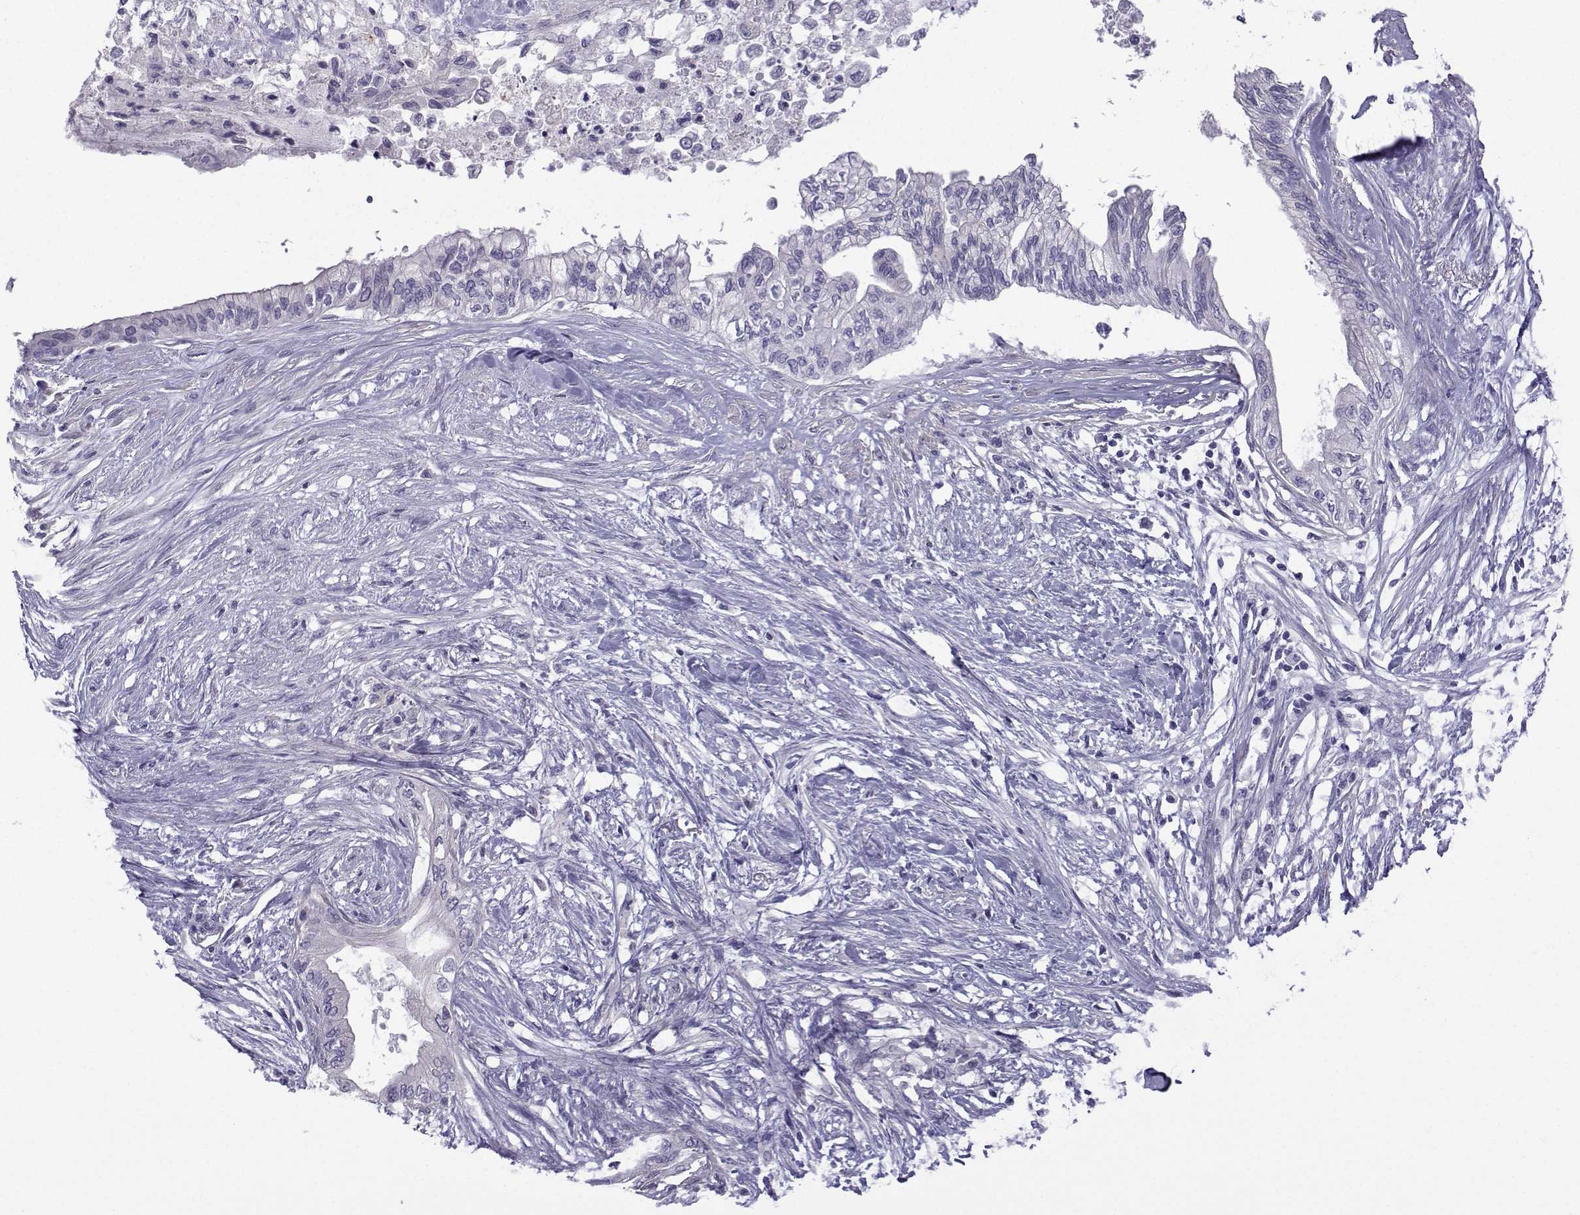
{"staining": {"intensity": "negative", "quantity": "none", "location": "none"}, "tissue": "pancreatic cancer", "cell_type": "Tumor cells", "image_type": "cancer", "snomed": [{"axis": "morphology", "description": "Normal tissue, NOS"}, {"axis": "morphology", "description": "Adenocarcinoma, NOS"}, {"axis": "topography", "description": "Pancreas"}, {"axis": "topography", "description": "Duodenum"}], "caption": "Protein analysis of pancreatic adenocarcinoma reveals no significant staining in tumor cells.", "gene": "SPACA7", "patient": {"sex": "female", "age": 60}}